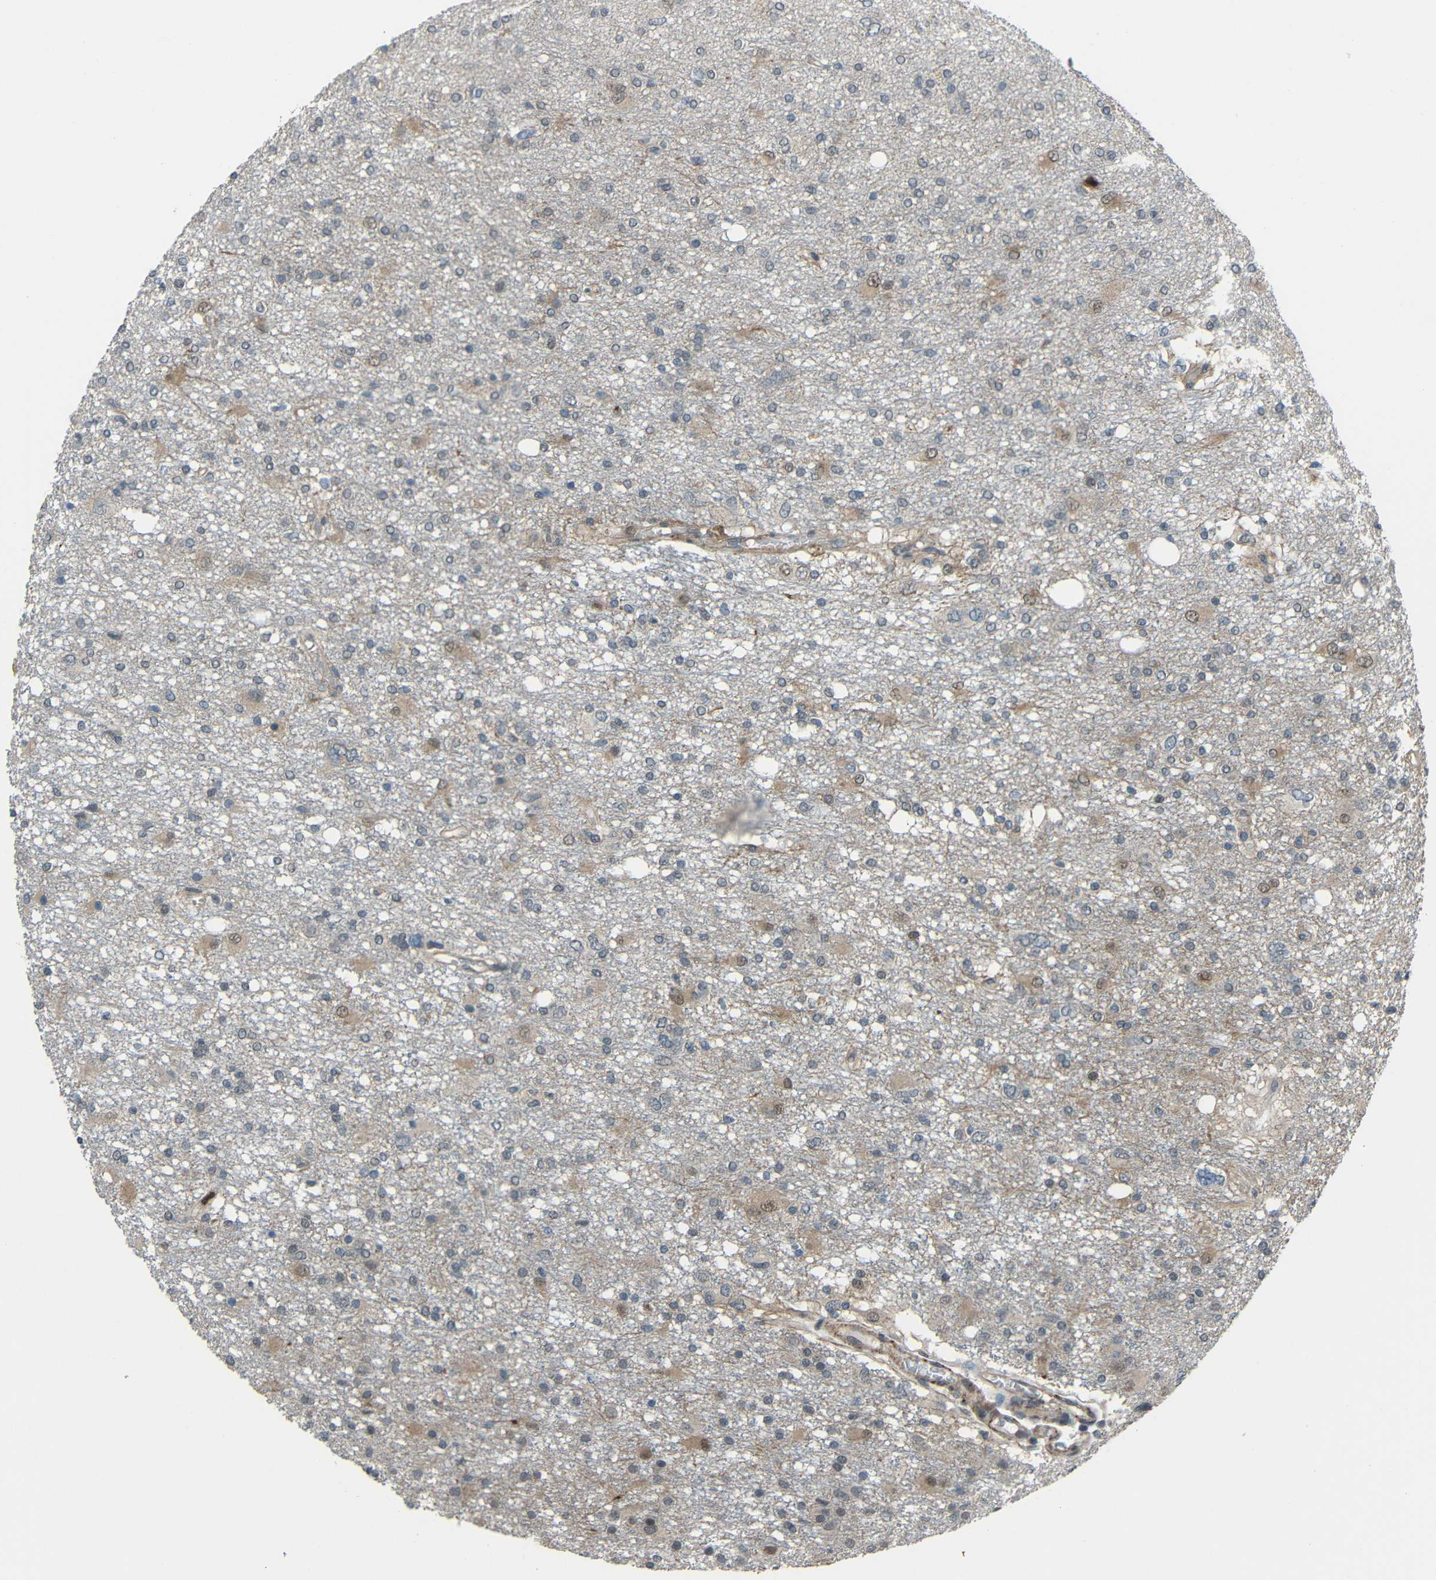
{"staining": {"intensity": "weak", "quantity": "<25%", "location": "cytoplasmic/membranous,nuclear"}, "tissue": "glioma", "cell_type": "Tumor cells", "image_type": "cancer", "snomed": [{"axis": "morphology", "description": "Glioma, malignant, High grade"}, {"axis": "topography", "description": "Brain"}], "caption": "Immunohistochemical staining of human glioma shows no significant positivity in tumor cells.", "gene": "STBD1", "patient": {"sex": "female", "age": 59}}